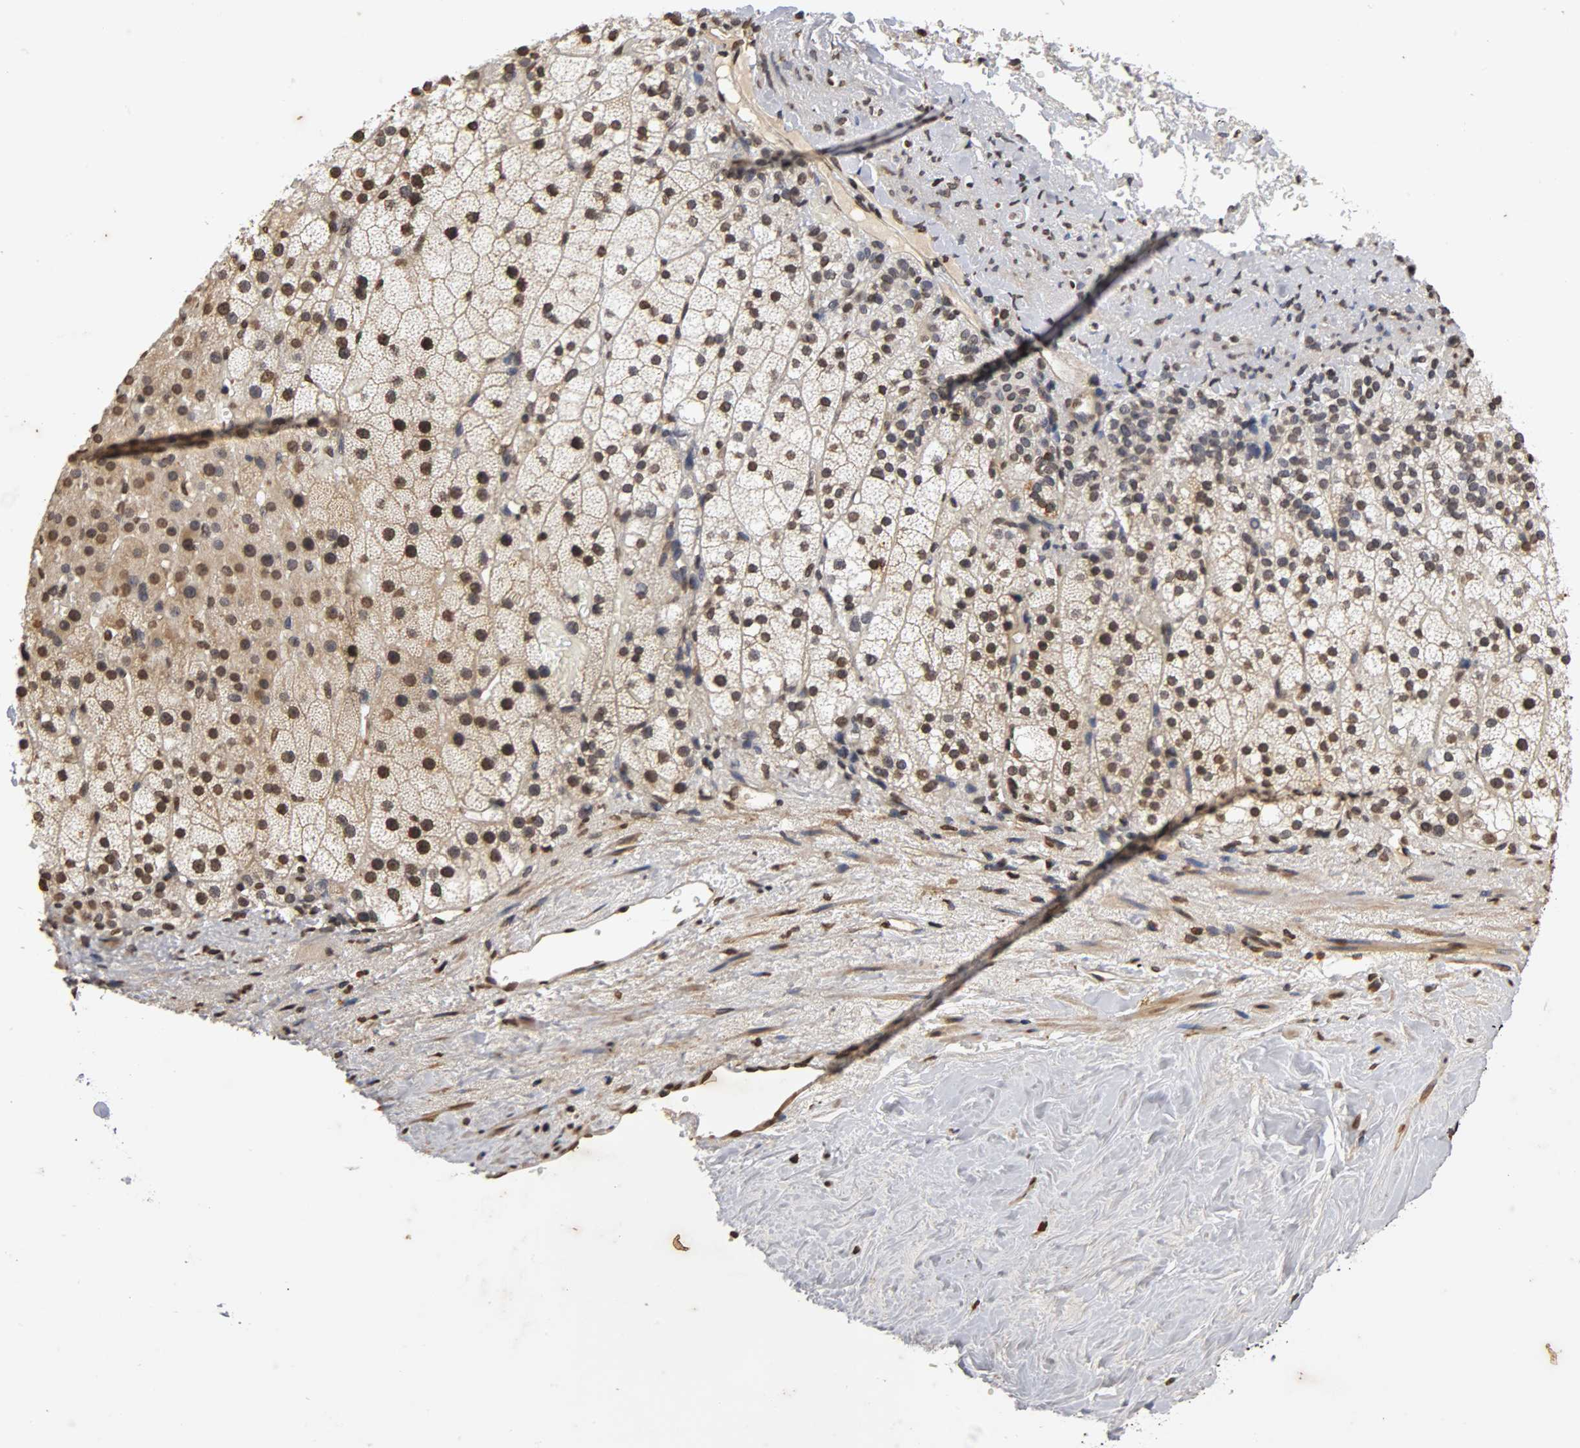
{"staining": {"intensity": "moderate", "quantity": "25%-75%", "location": "nuclear"}, "tissue": "adrenal gland", "cell_type": "Glandular cells", "image_type": "normal", "snomed": [{"axis": "morphology", "description": "Normal tissue, NOS"}, {"axis": "topography", "description": "Adrenal gland"}], "caption": "Protein expression analysis of normal human adrenal gland reveals moderate nuclear staining in about 25%-75% of glandular cells.", "gene": "ERCC2", "patient": {"sex": "male", "age": 35}}